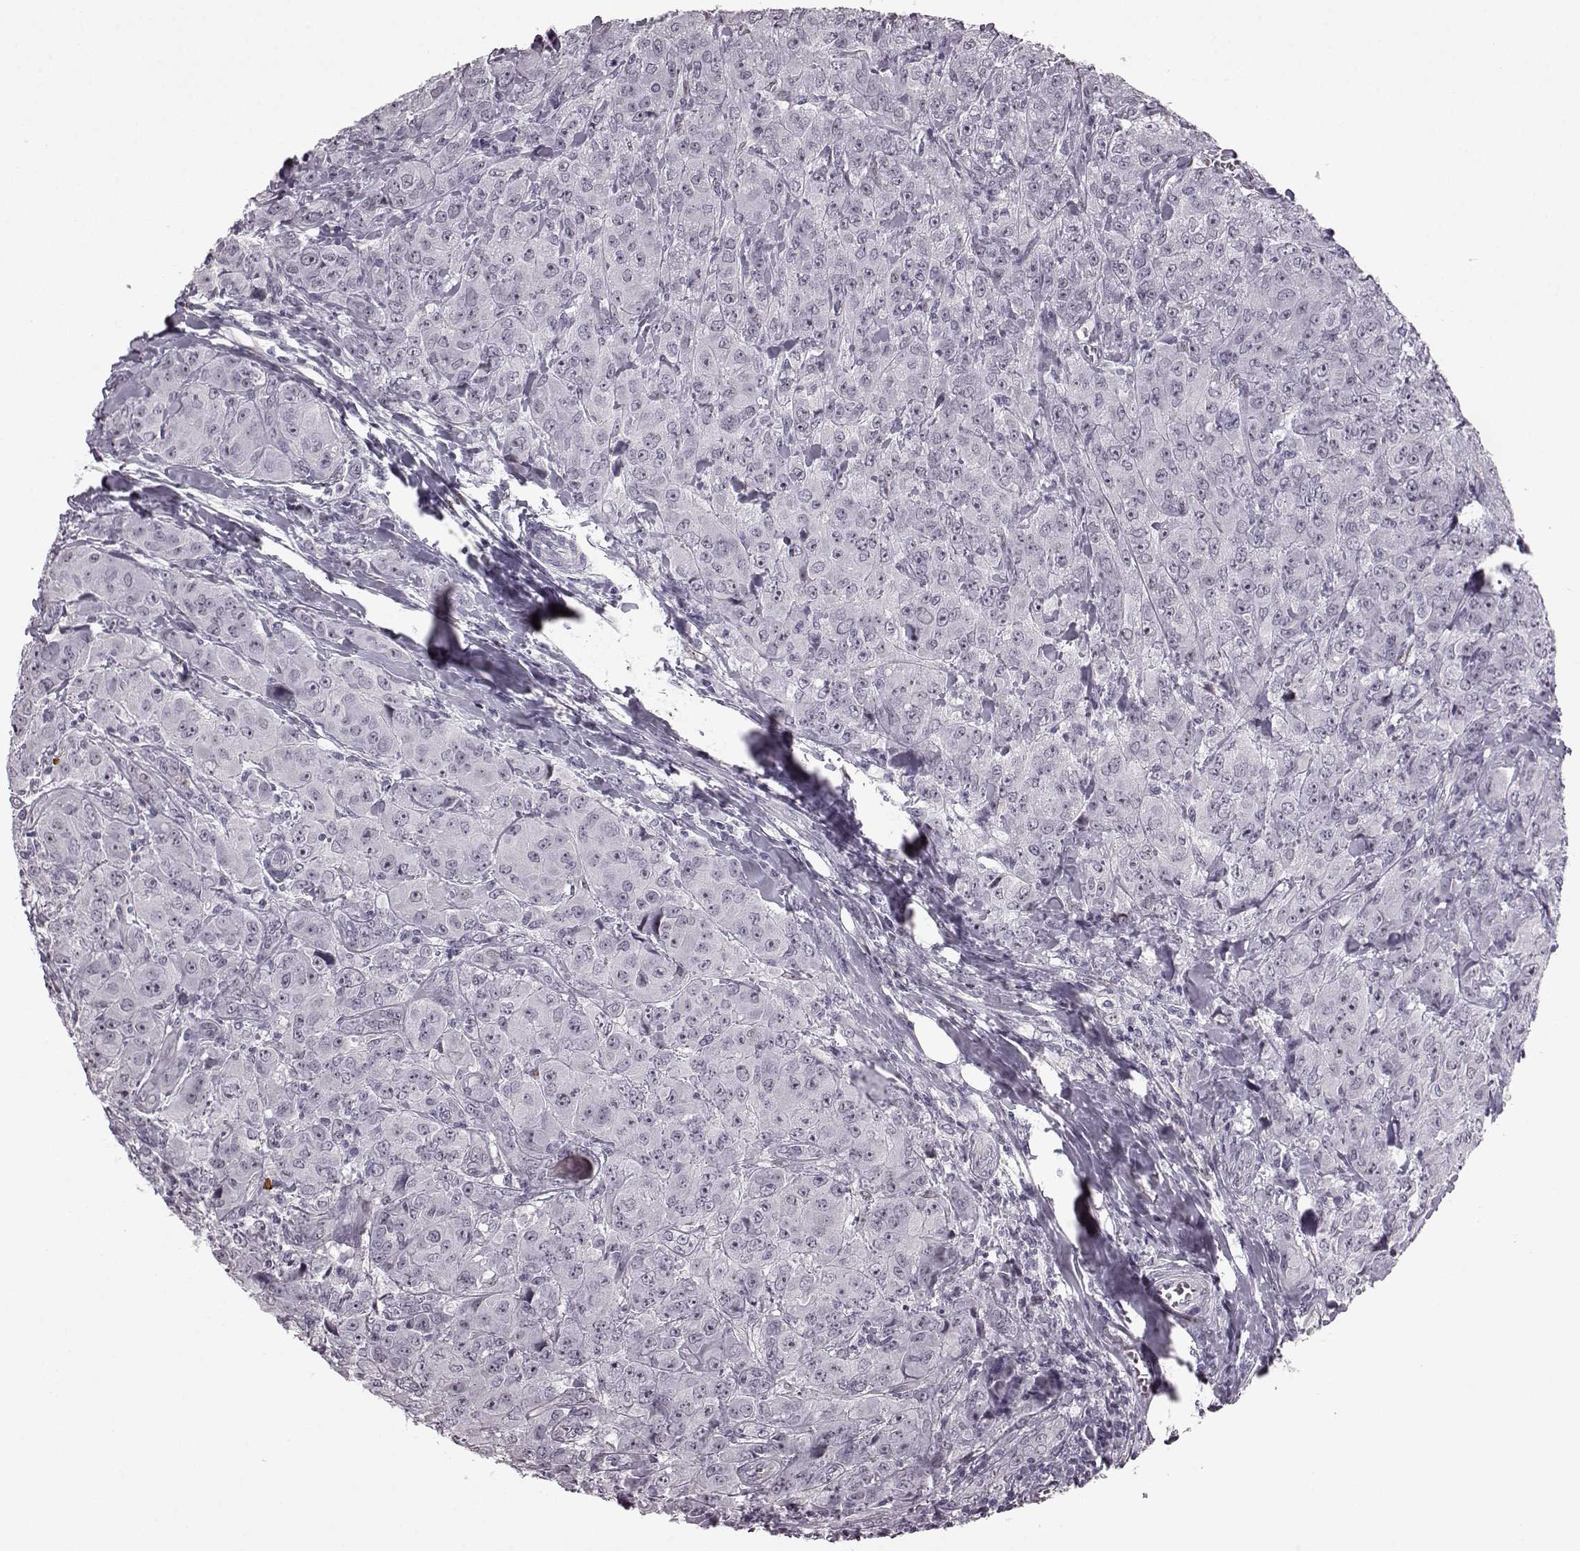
{"staining": {"intensity": "negative", "quantity": "none", "location": "none"}, "tissue": "breast cancer", "cell_type": "Tumor cells", "image_type": "cancer", "snomed": [{"axis": "morphology", "description": "Duct carcinoma"}, {"axis": "topography", "description": "Breast"}], "caption": "IHC micrograph of human invasive ductal carcinoma (breast) stained for a protein (brown), which demonstrates no expression in tumor cells.", "gene": "PRPH2", "patient": {"sex": "female", "age": 43}}